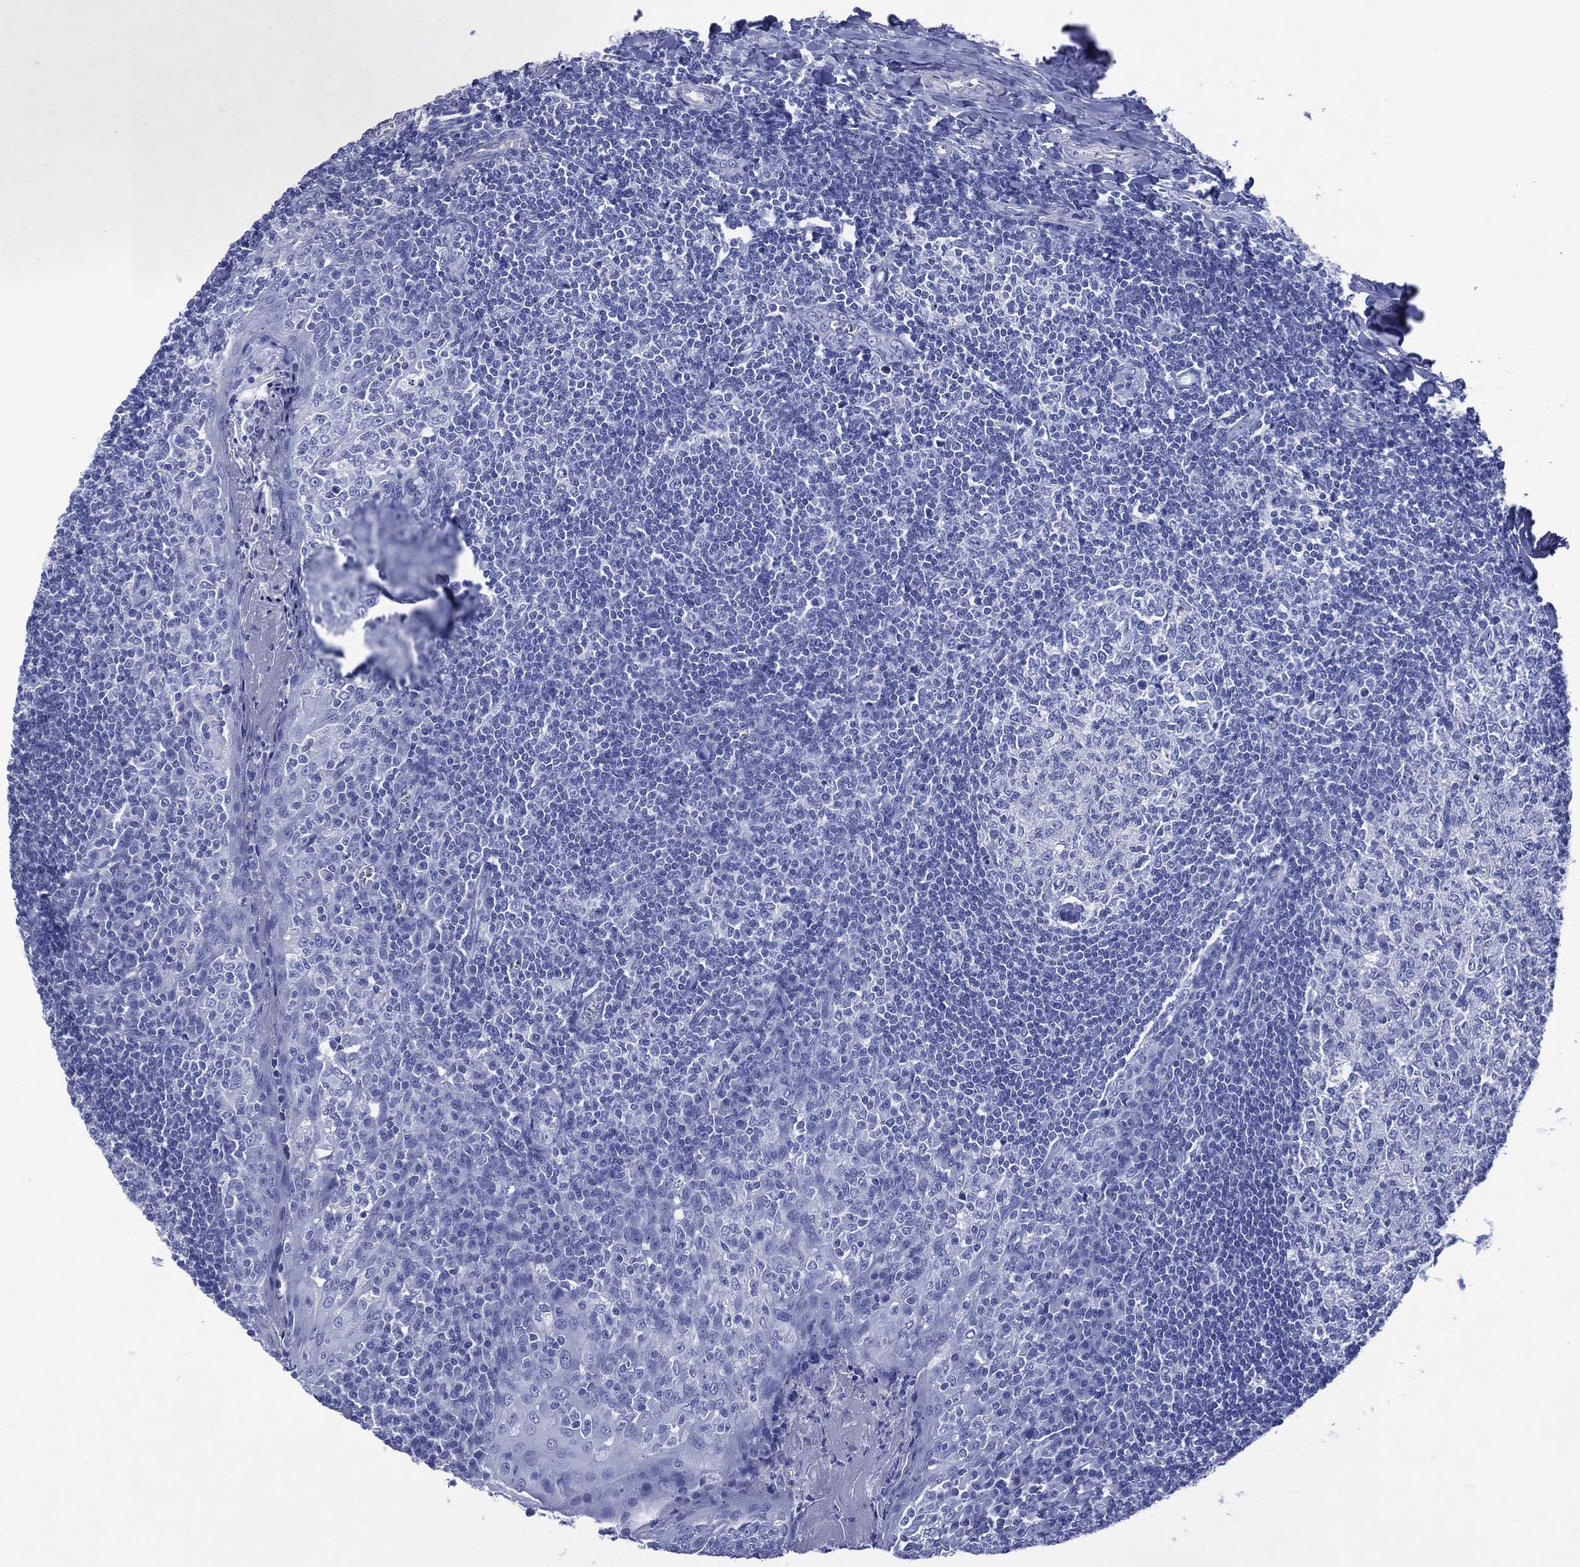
{"staining": {"intensity": "negative", "quantity": "none", "location": "none"}, "tissue": "tonsil", "cell_type": "Germinal center cells", "image_type": "normal", "snomed": [{"axis": "morphology", "description": "Normal tissue, NOS"}, {"axis": "topography", "description": "Tonsil"}], "caption": "The micrograph shows no staining of germinal center cells in unremarkable tonsil.", "gene": "SHCBP1L", "patient": {"sex": "female", "age": 13}}